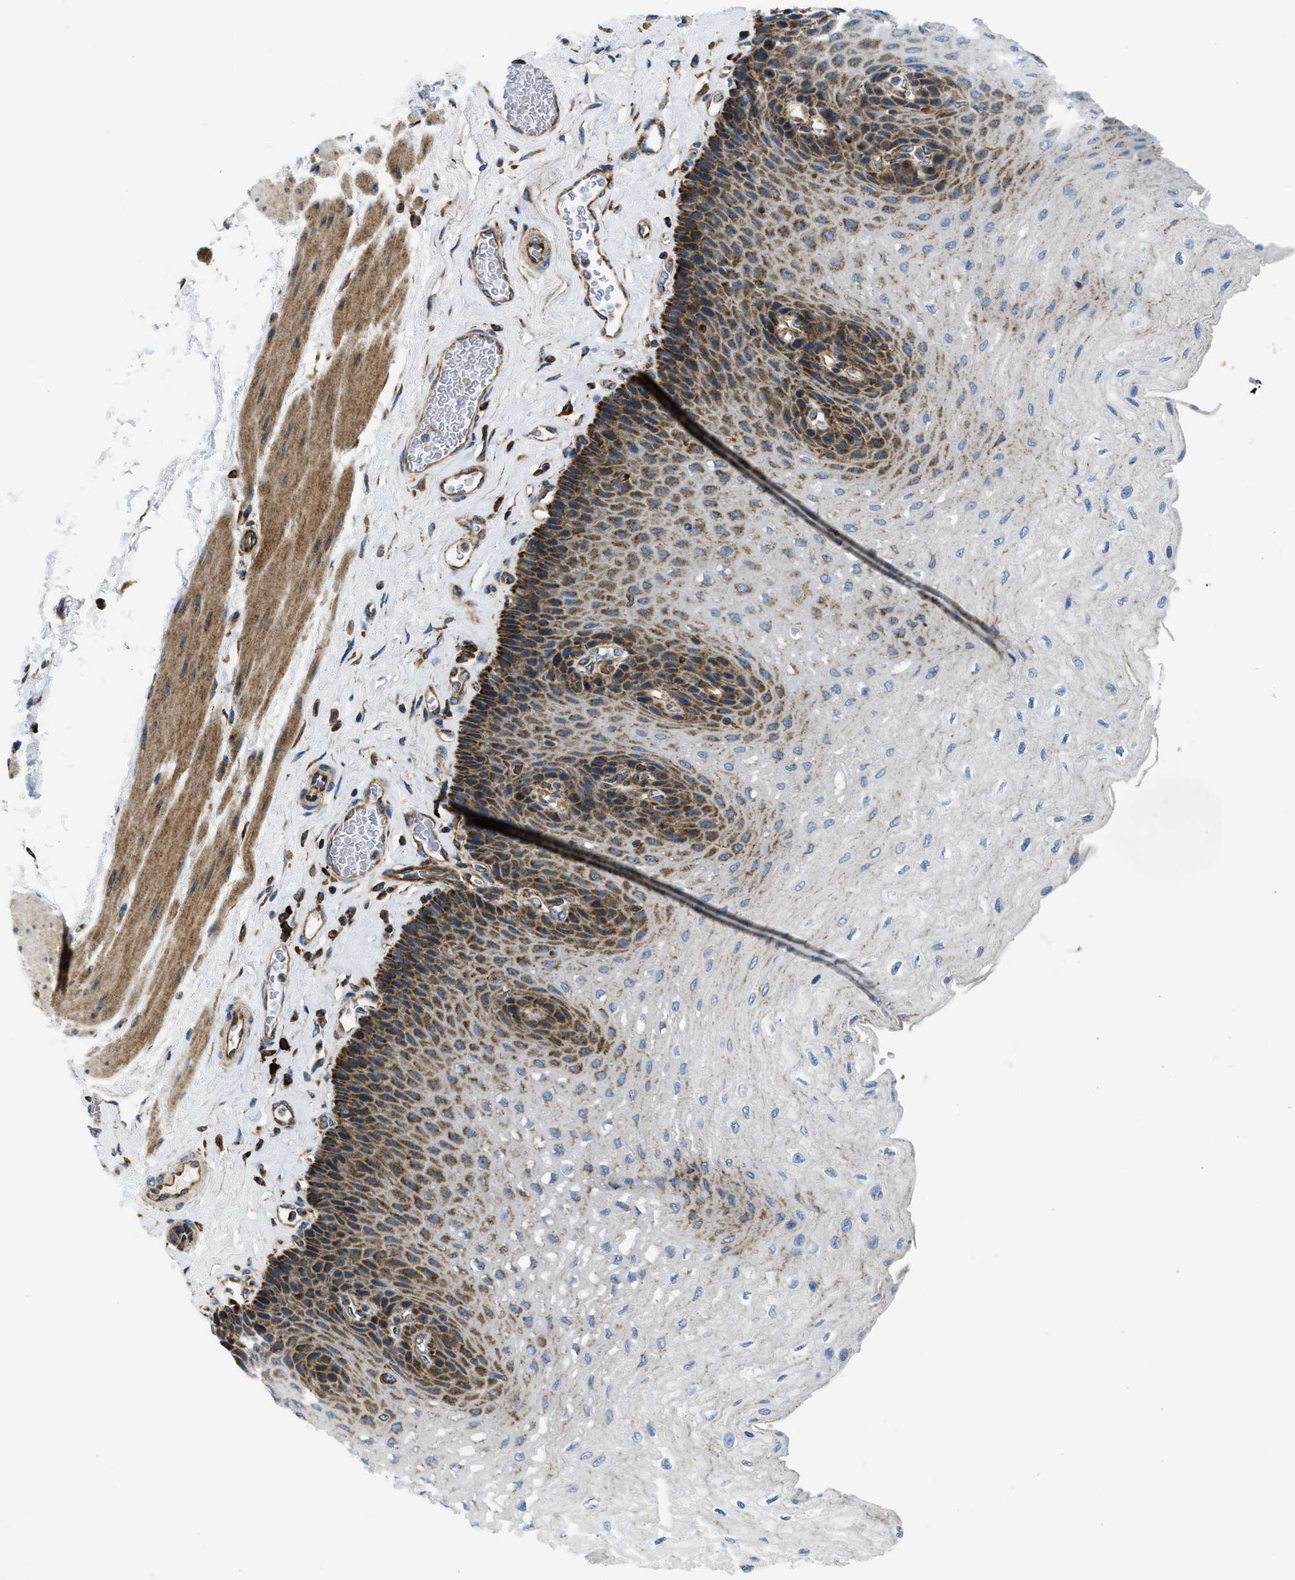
{"staining": {"intensity": "moderate", "quantity": "25%-75%", "location": "cytoplasmic/membranous"}, "tissue": "esophagus", "cell_type": "Squamous epithelial cells", "image_type": "normal", "snomed": [{"axis": "morphology", "description": "Normal tissue, NOS"}, {"axis": "topography", "description": "Esophagus"}], "caption": "This photomicrograph shows immunohistochemistry staining of benign human esophagus, with medium moderate cytoplasmic/membranous expression in approximately 25%-75% of squamous epithelial cells.", "gene": "CSPG4", "patient": {"sex": "female", "age": 72}}